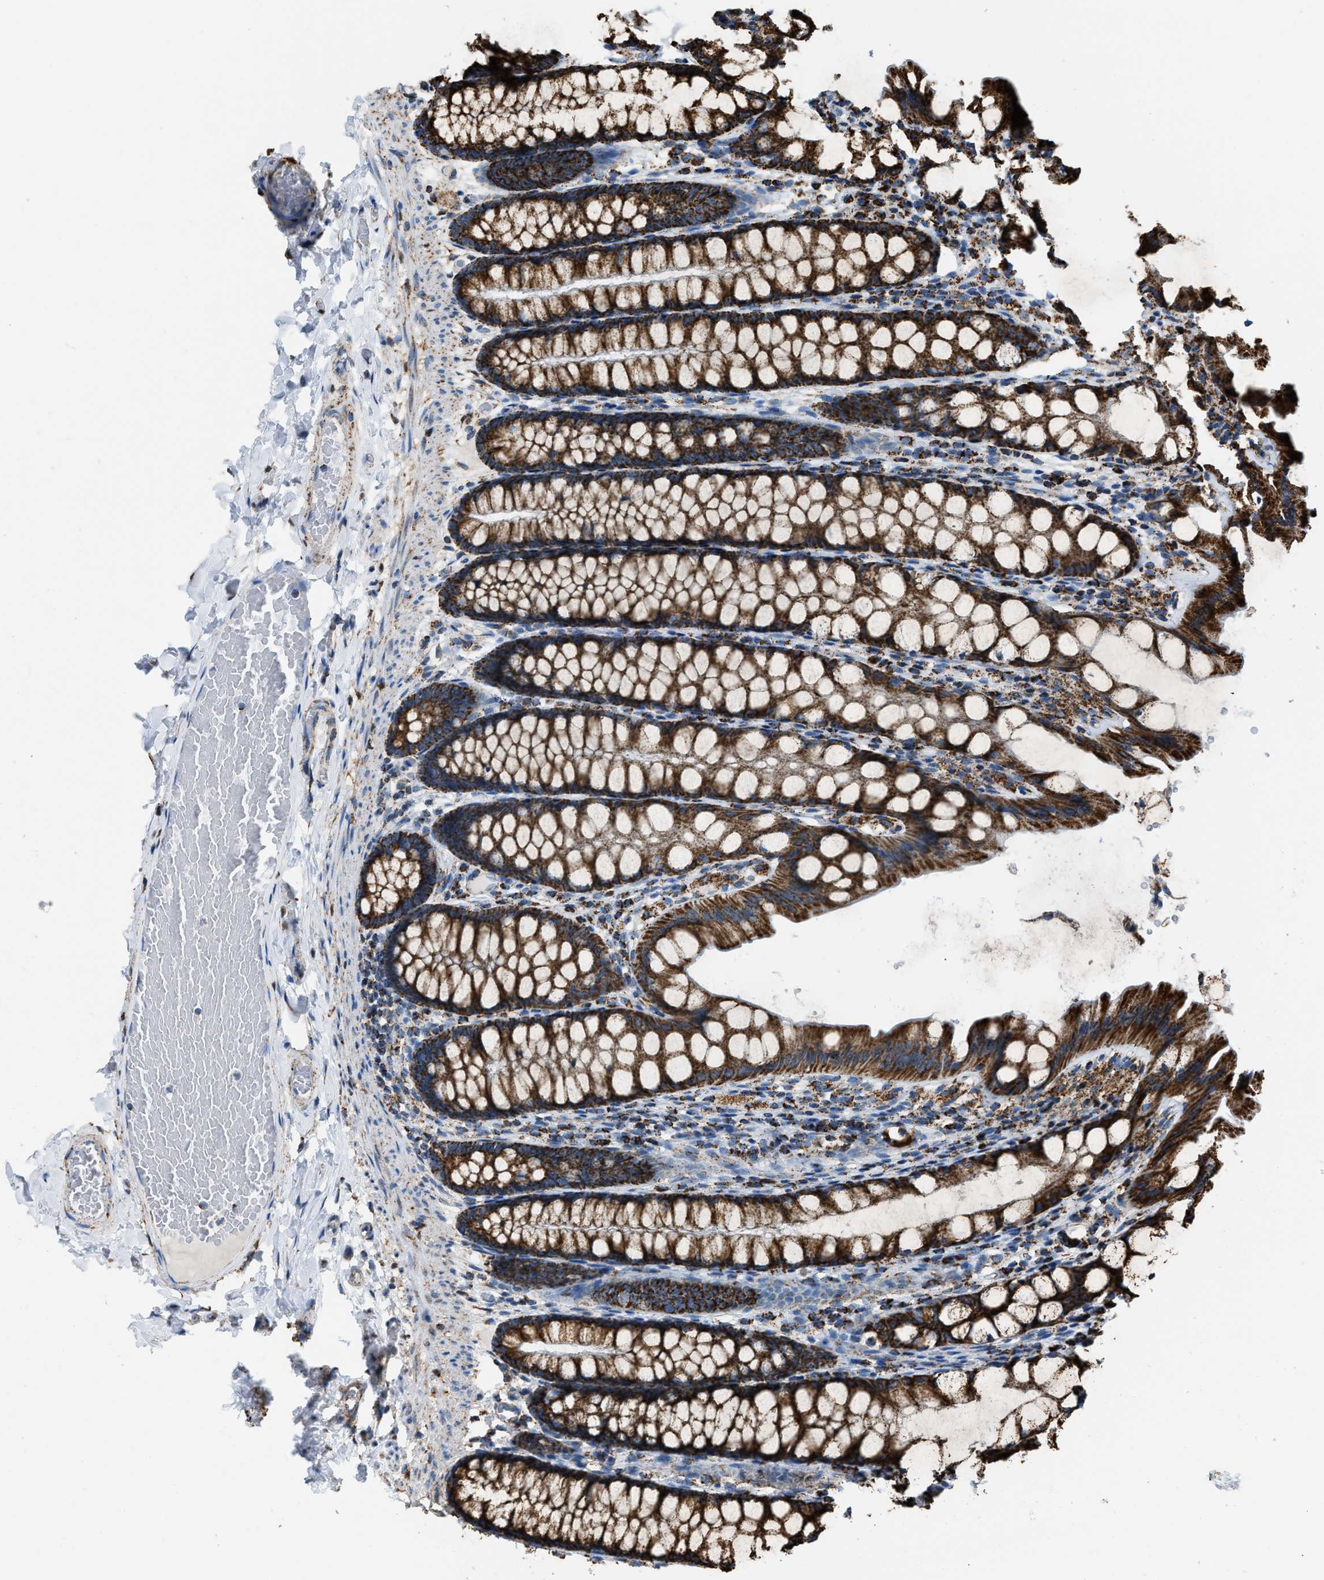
{"staining": {"intensity": "weak", "quantity": "25%-75%", "location": "cytoplasmic/membranous"}, "tissue": "colon", "cell_type": "Endothelial cells", "image_type": "normal", "snomed": [{"axis": "morphology", "description": "Normal tissue, NOS"}, {"axis": "topography", "description": "Colon"}], "caption": "IHC image of benign colon: human colon stained using IHC exhibits low levels of weak protein expression localized specifically in the cytoplasmic/membranous of endothelial cells, appearing as a cytoplasmic/membranous brown color.", "gene": "ETFB", "patient": {"sex": "male", "age": 47}}